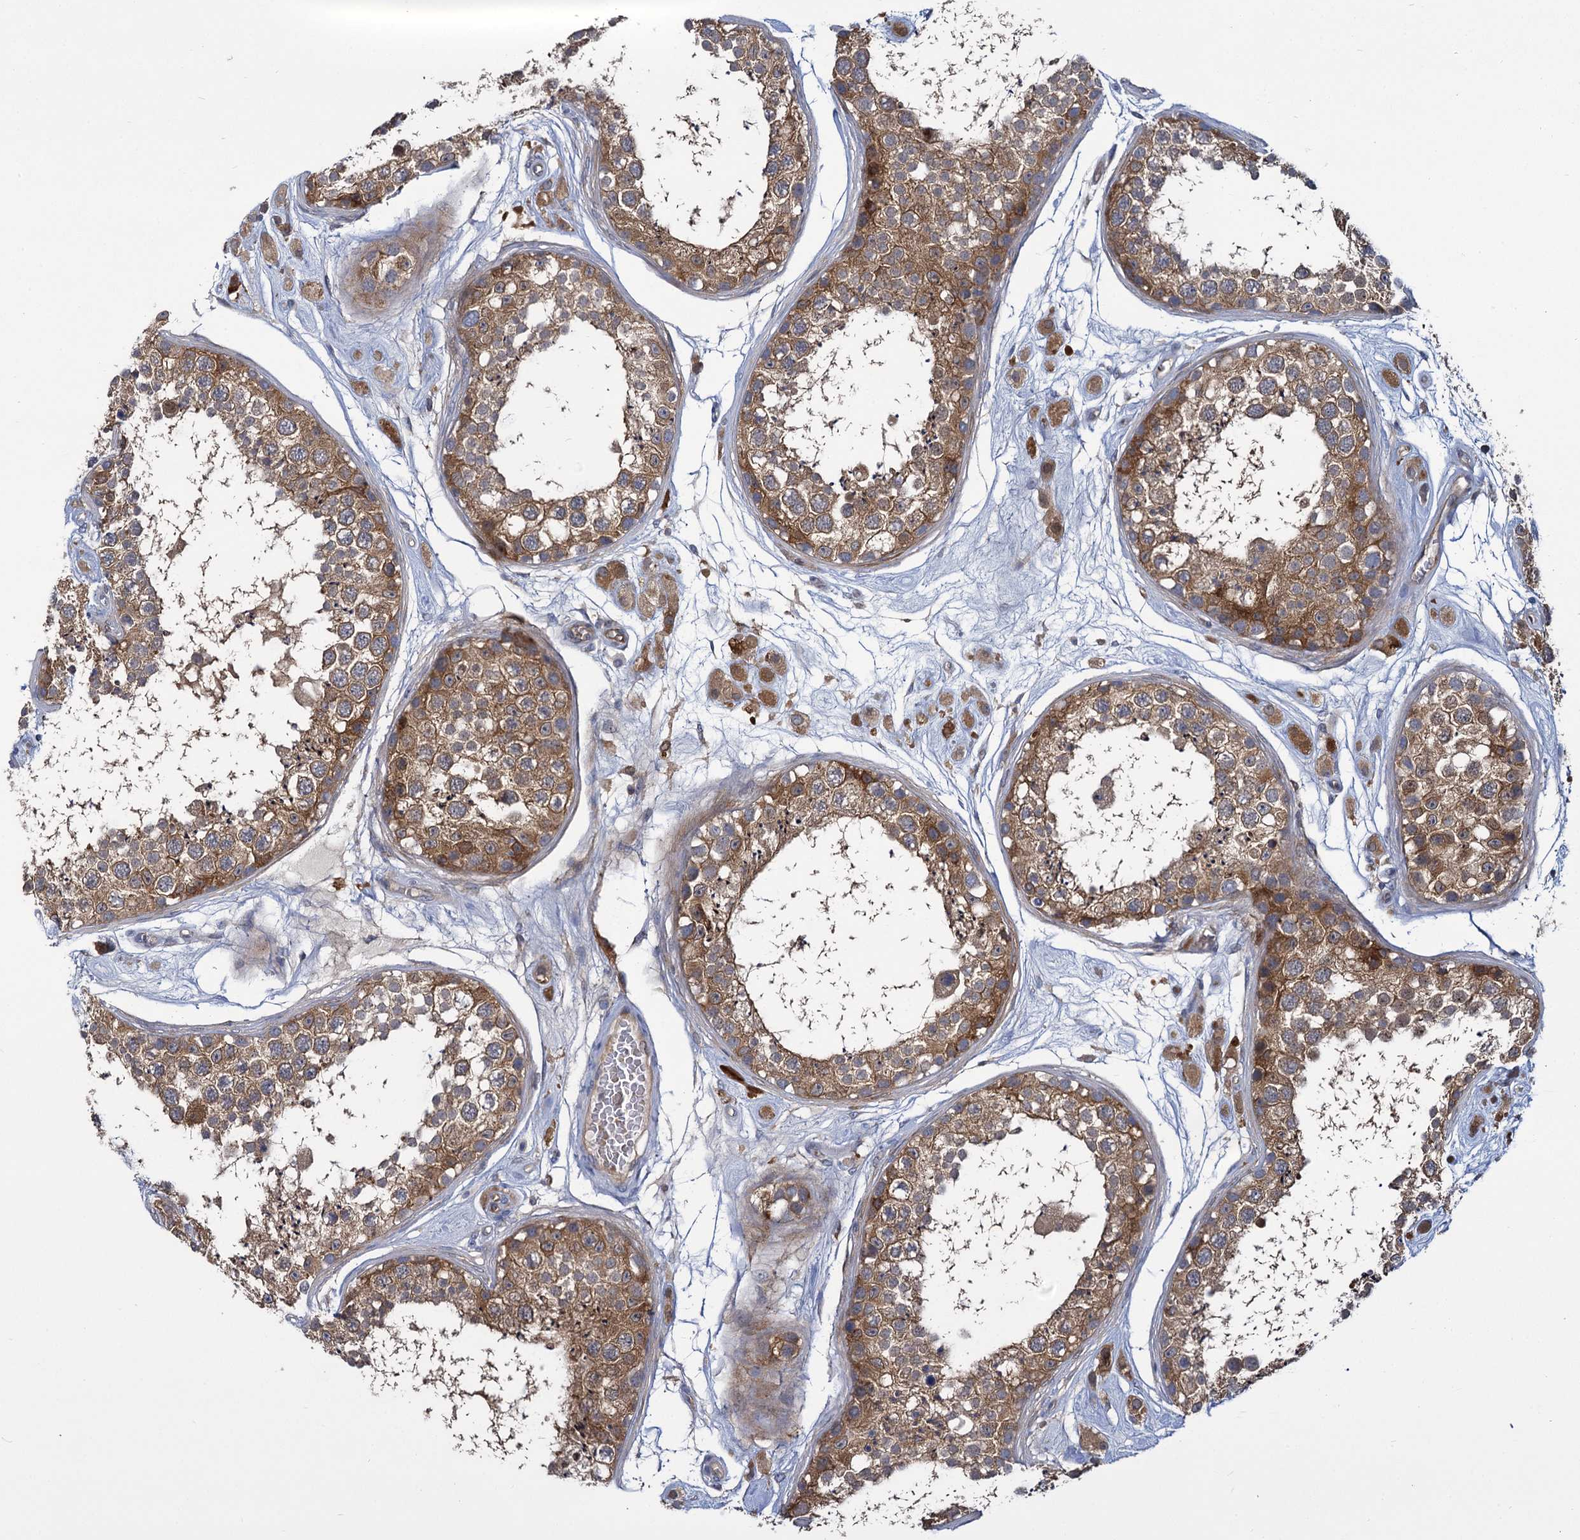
{"staining": {"intensity": "moderate", "quantity": ">75%", "location": "cytoplasmic/membranous"}, "tissue": "testis", "cell_type": "Cells in seminiferous ducts", "image_type": "normal", "snomed": [{"axis": "morphology", "description": "Normal tissue, NOS"}, {"axis": "topography", "description": "Testis"}], "caption": "A brown stain shows moderate cytoplasmic/membranous positivity of a protein in cells in seminiferous ducts of normal testis. (Stains: DAB in brown, nuclei in blue, Microscopy: brightfield microscopy at high magnification).", "gene": "GCLC", "patient": {"sex": "male", "age": 25}}